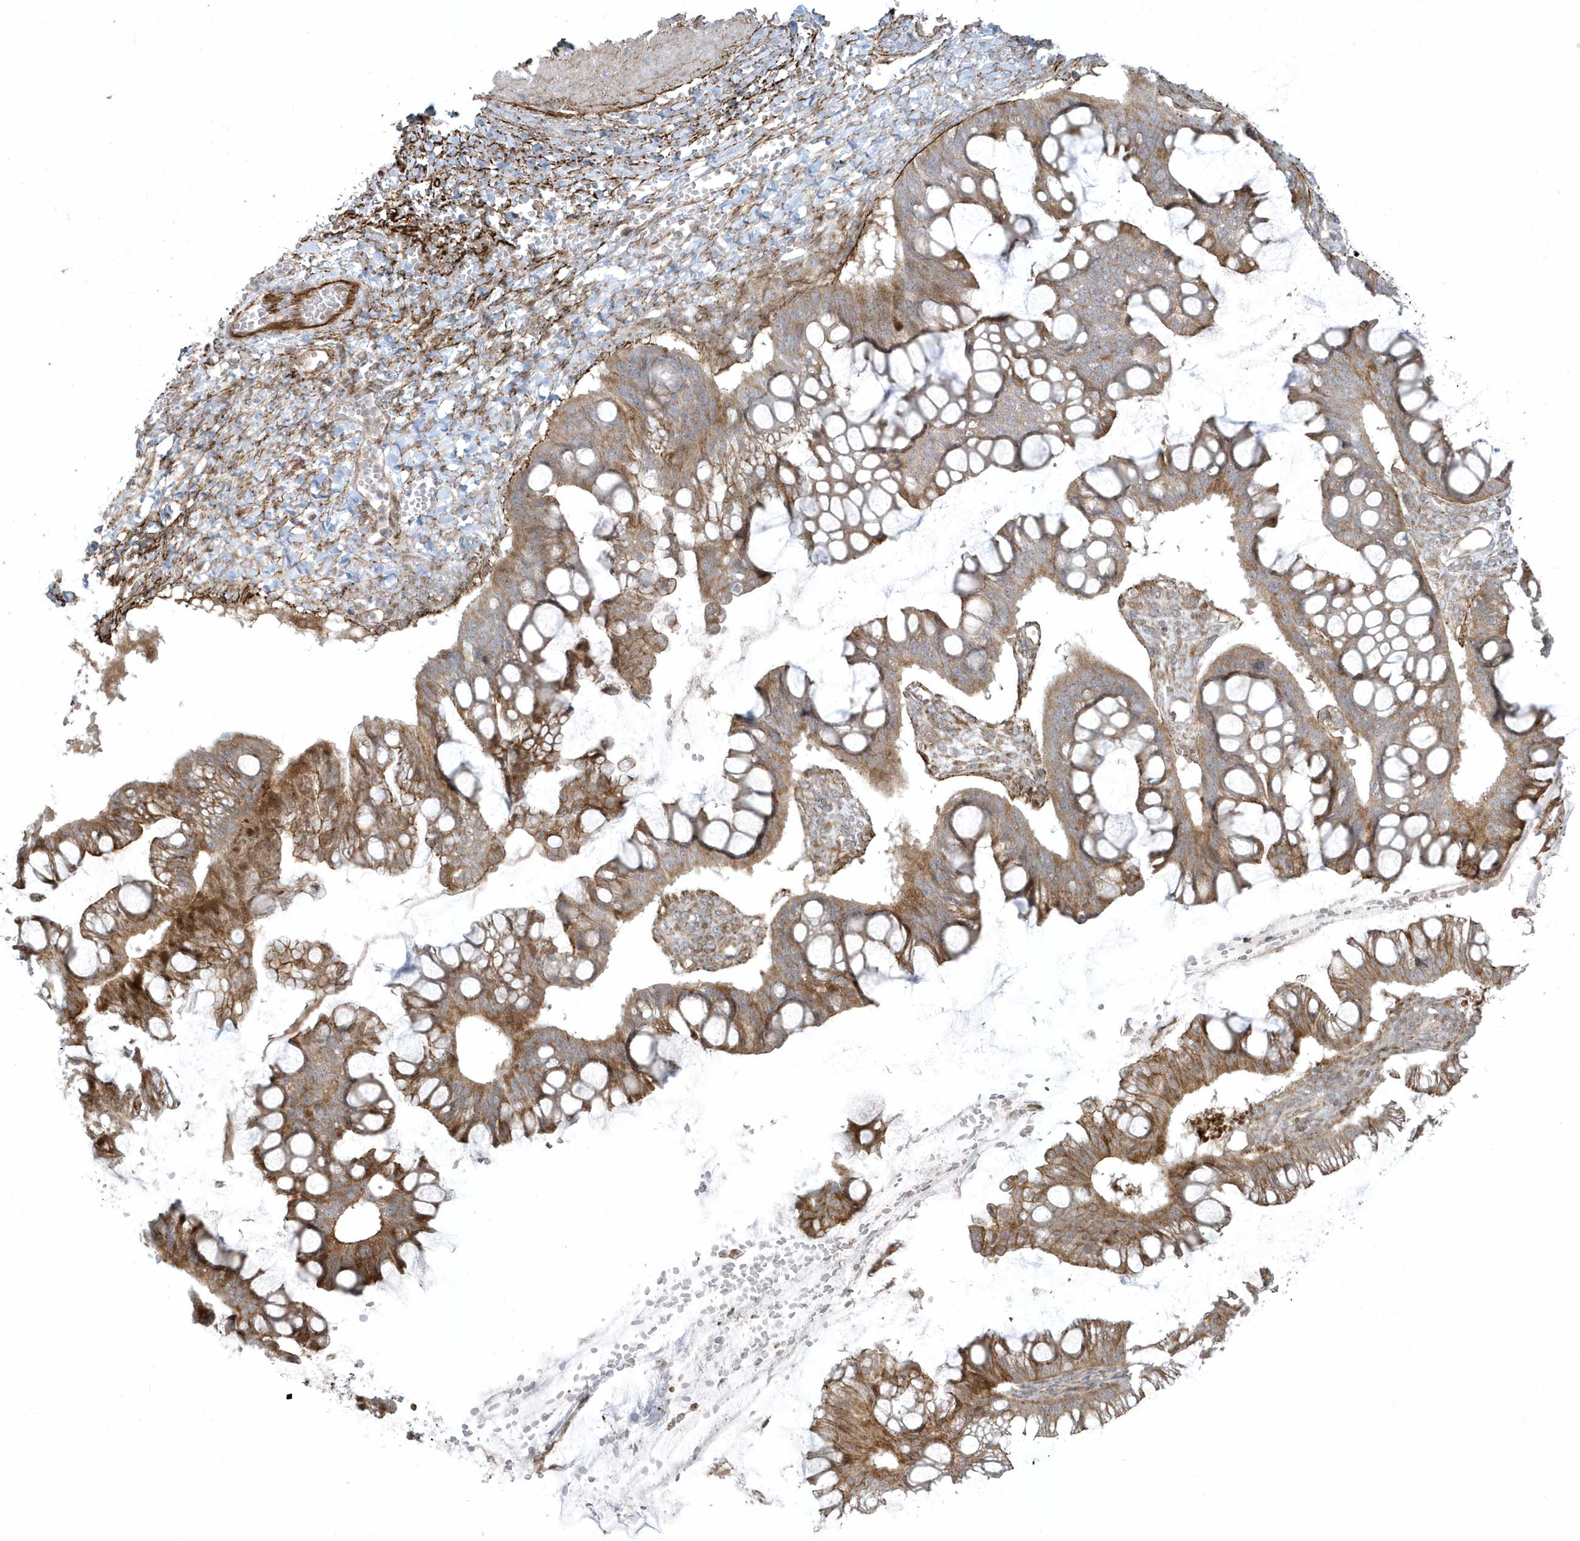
{"staining": {"intensity": "moderate", "quantity": ">75%", "location": "cytoplasmic/membranous"}, "tissue": "ovarian cancer", "cell_type": "Tumor cells", "image_type": "cancer", "snomed": [{"axis": "morphology", "description": "Cystadenocarcinoma, mucinous, NOS"}, {"axis": "topography", "description": "Ovary"}], "caption": "There is medium levels of moderate cytoplasmic/membranous positivity in tumor cells of ovarian cancer (mucinous cystadenocarcinoma), as demonstrated by immunohistochemical staining (brown color).", "gene": "MASP2", "patient": {"sex": "female", "age": 73}}